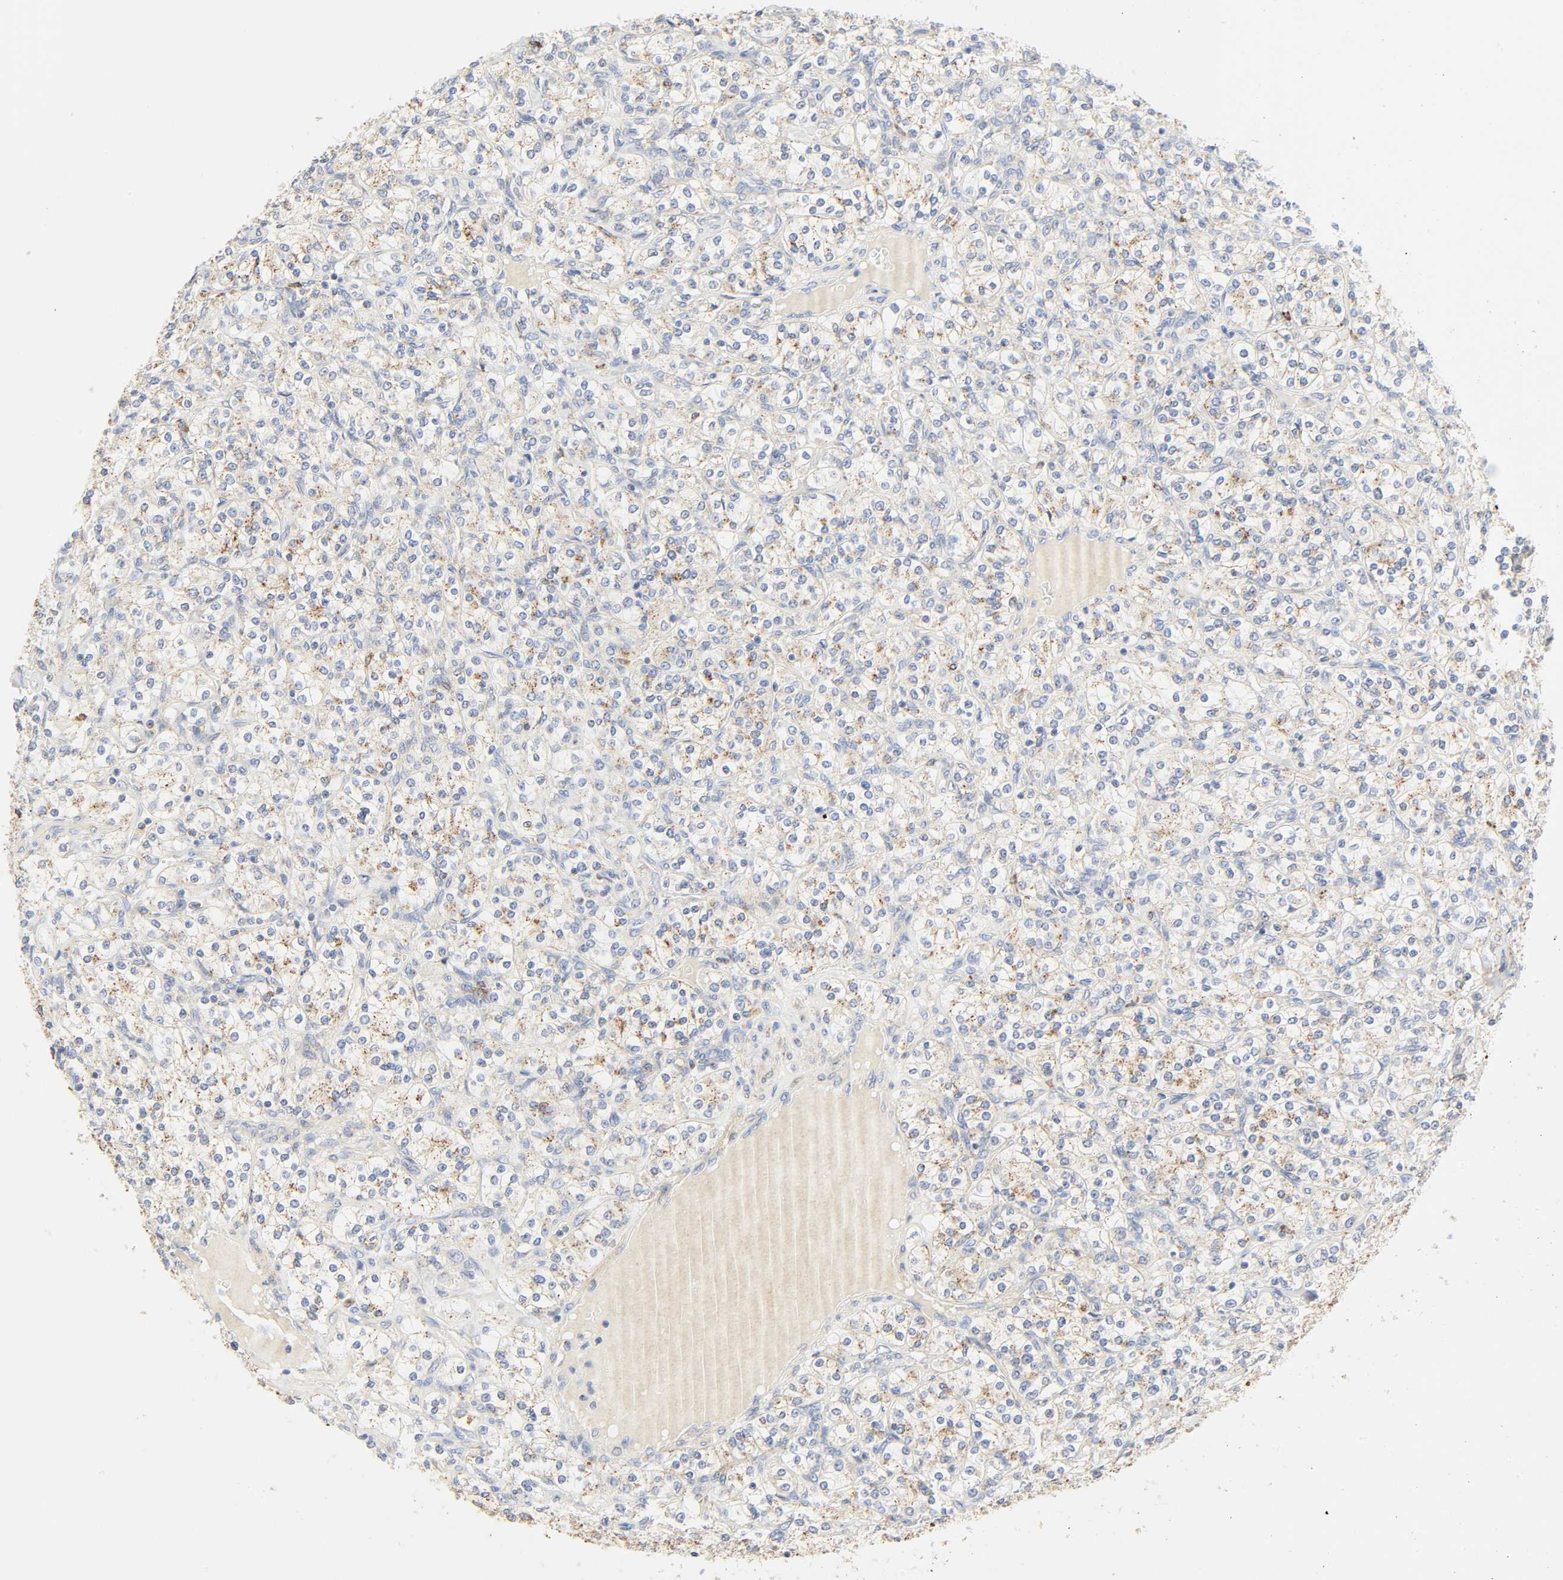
{"staining": {"intensity": "weak", "quantity": "25%-75%", "location": "cytoplasmic/membranous"}, "tissue": "renal cancer", "cell_type": "Tumor cells", "image_type": "cancer", "snomed": [{"axis": "morphology", "description": "Adenocarcinoma, NOS"}, {"axis": "topography", "description": "Kidney"}], "caption": "Immunohistochemical staining of renal cancer (adenocarcinoma) shows weak cytoplasmic/membranous protein positivity in about 25%-75% of tumor cells.", "gene": "CAMK2A", "patient": {"sex": "male", "age": 77}}